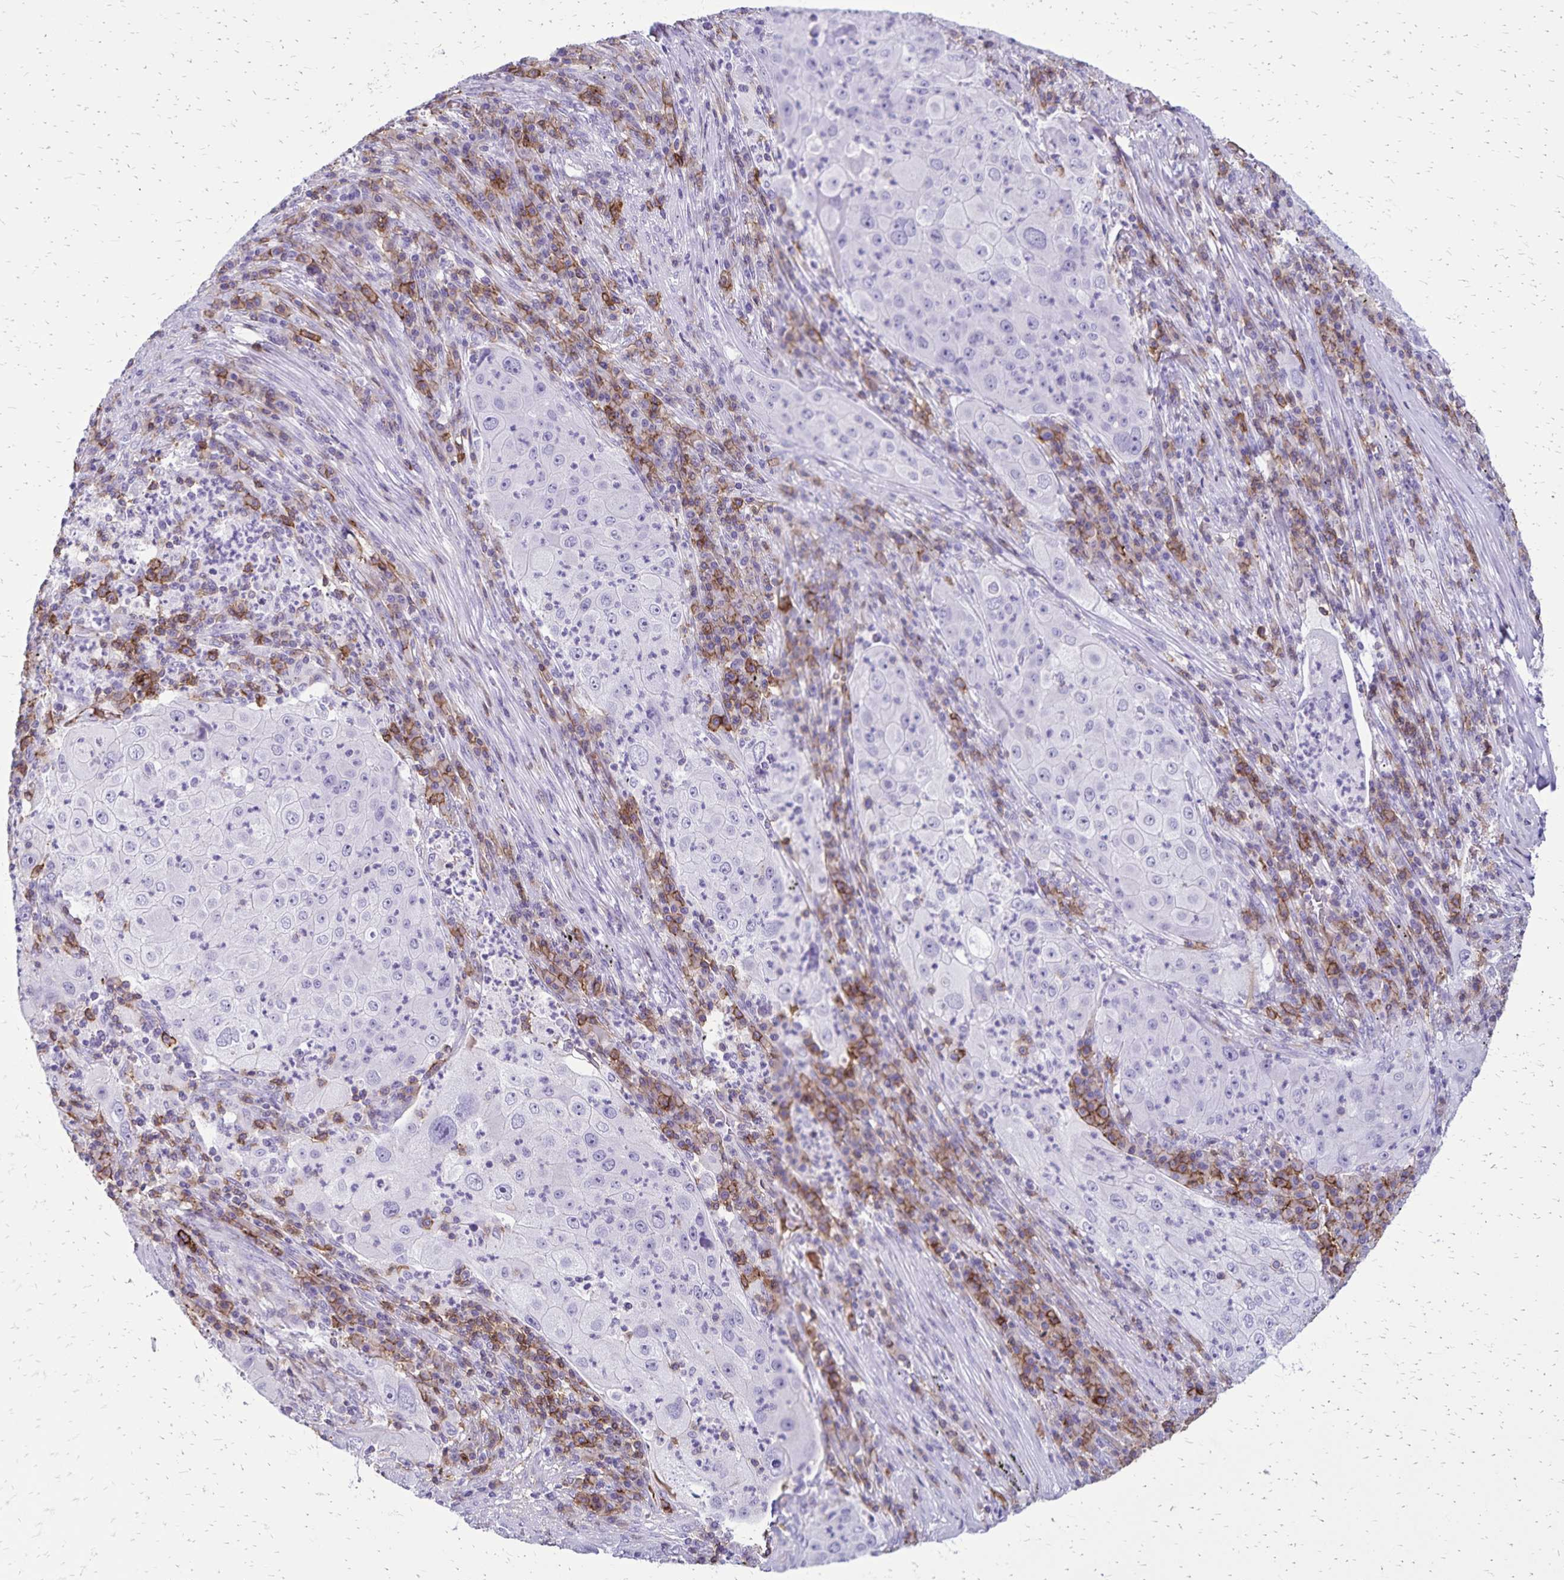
{"staining": {"intensity": "negative", "quantity": "none", "location": "none"}, "tissue": "lung cancer", "cell_type": "Tumor cells", "image_type": "cancer", "snomed": [{"axis": "morphology", "description": "Squamous cell carcinoma, NOS"}, {"axis": "topography", "description": "Lung"}], "caption": "The IHC micrograph has no significant staining in tumor cells of lung squamous cell carcinoma tissue.", "gene": "CD27", "patient": {"sex": "female", "age": 59}}